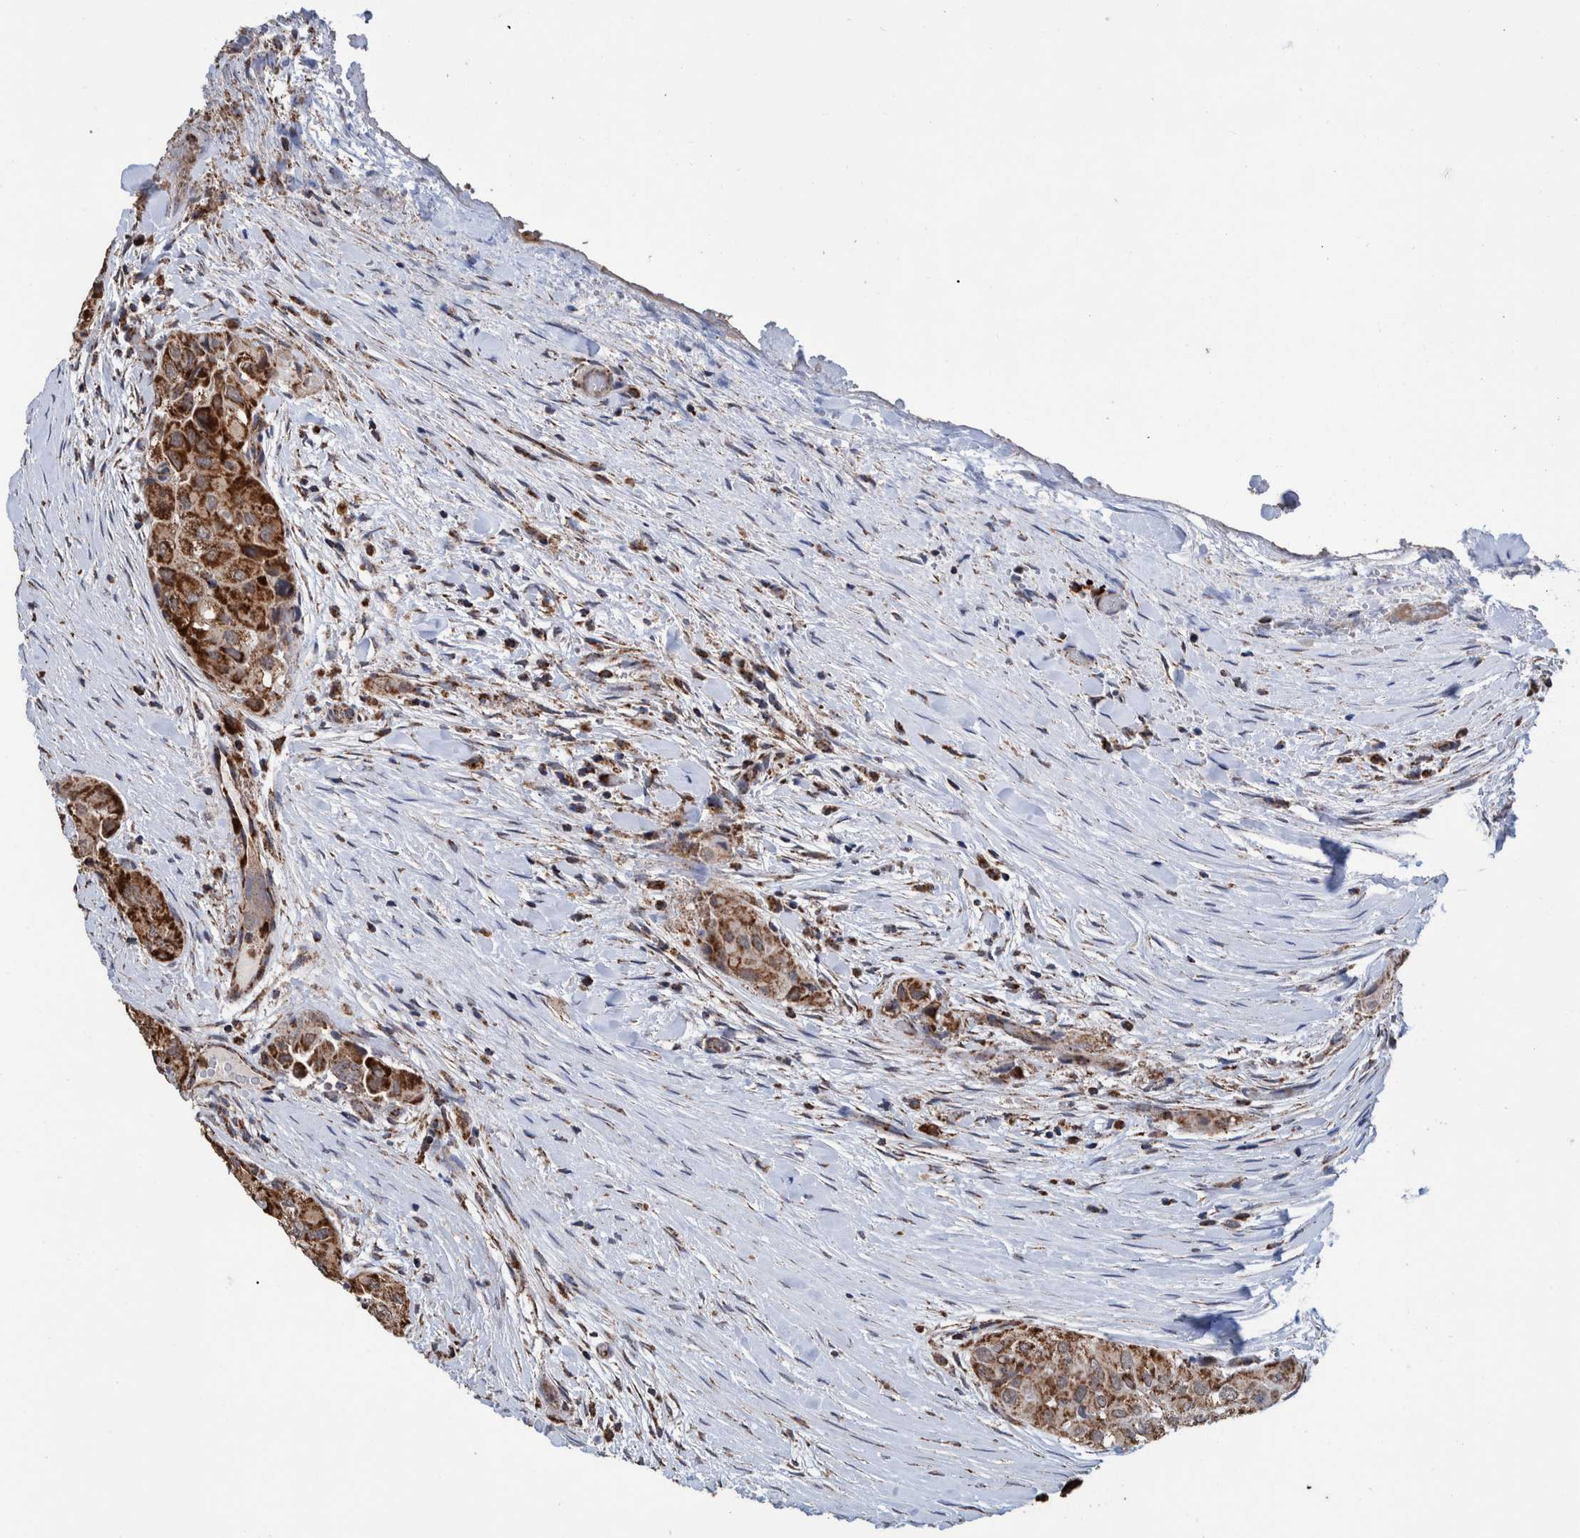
{"staining": {"intensity": "strong", "quantity": ">75%", "location": "cytoplasmic/membranous"}, "tissue": "thyroid cancer", "cell_type": "Tumor cells", "image_type": "cancer", "snomed": [{"axis": "morphology", "description": "Papillary adenocarcinoma, NOS"}, {"axis": "topography", "description": "Thyroid gland"}], "caption": "A brown stain highlights strong cytoplasmic/membranous staining of a protein in thyroid papillary adenocarcinoma tumor cells.", "gene": "DECR1", "patient": {"sex": "female", "age": 59}}